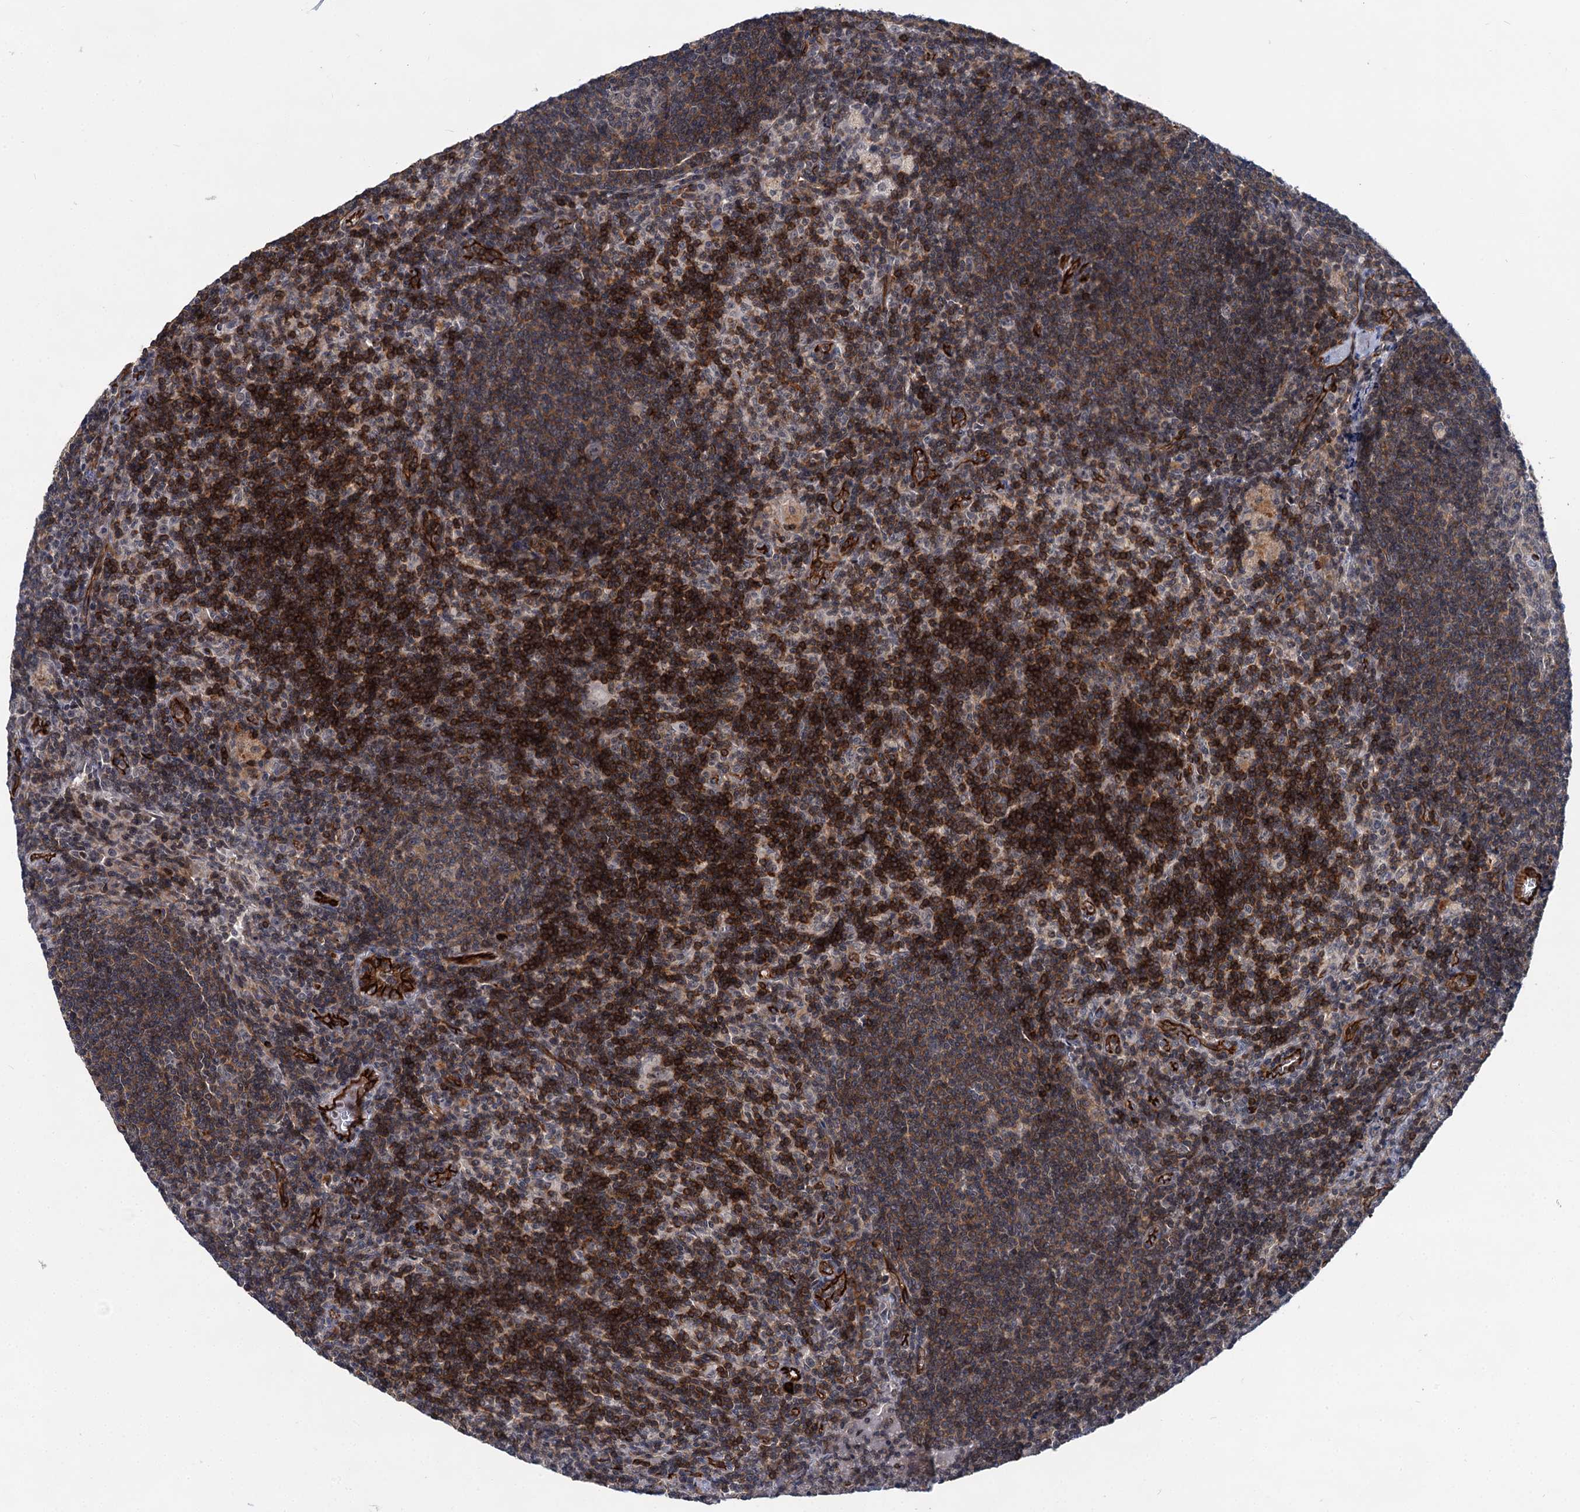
{"staining": {"intensity": "moderate", "quantity": ">75%", "location": "cytoplasmic/membranous"}, "tissue": "lymph node", "cell_type": "Germinal center cells", "image_type": "normal", "snomed": [{"axis": "morphology", "description": "Normal tissue, NOS"}, {"axis": "topography", "description": "Lymph node"}], "caption": "Immunohistochemistry (IHC) photomicrograph of normal human lymph node stained for a protein (brown), which demonstrates medium levels of moderate cytoplasmic/membranous staining in approximately >75% of germinal center cells.", "gene": "ABLIM1", "patient": {"sex": "male", "age": 69}}